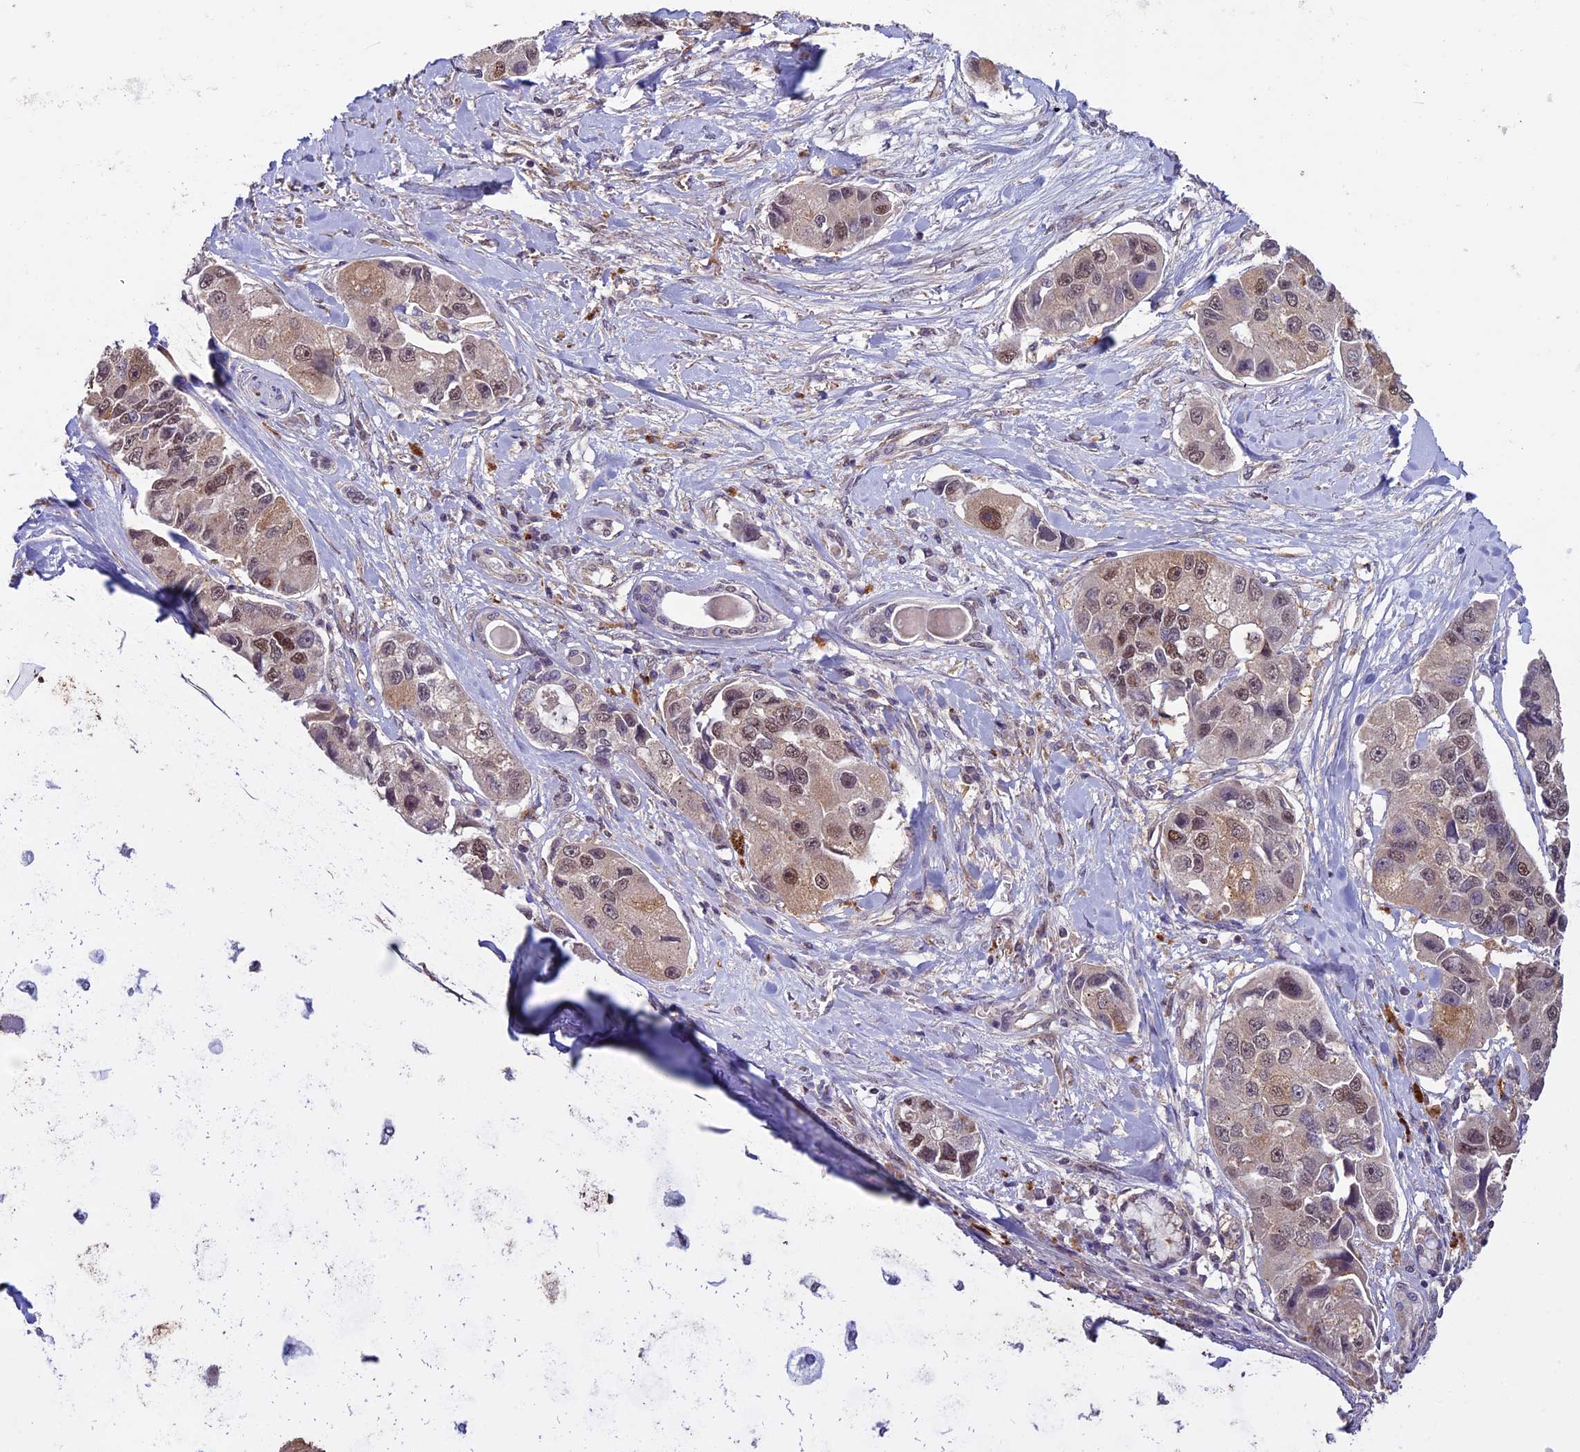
{"staining": {"intensity": "weak", "quantity": "25%-75%", "location": "cytoplasmic/membranous,nuclear"}, "tissue": "lung cancer", "cell_type": "Tumor cells", "image_type": "cancer", "snomed": [{"axis": "morphology", "description": "Adenocarcinoma, NOS"}, {"axis": "topography", "description": "Lung"}], "caption": "A micrograph of adenocarcinoma (lung) stained for a protein shows weak cytoplasmic/membranous and nuclear brown staining in tumor cells. Immunohistochemistry stains the protein in brown and the nuclei are stained blue.", "gene": "C3orf70", "patient": {"sex": "female", "age": 54}}